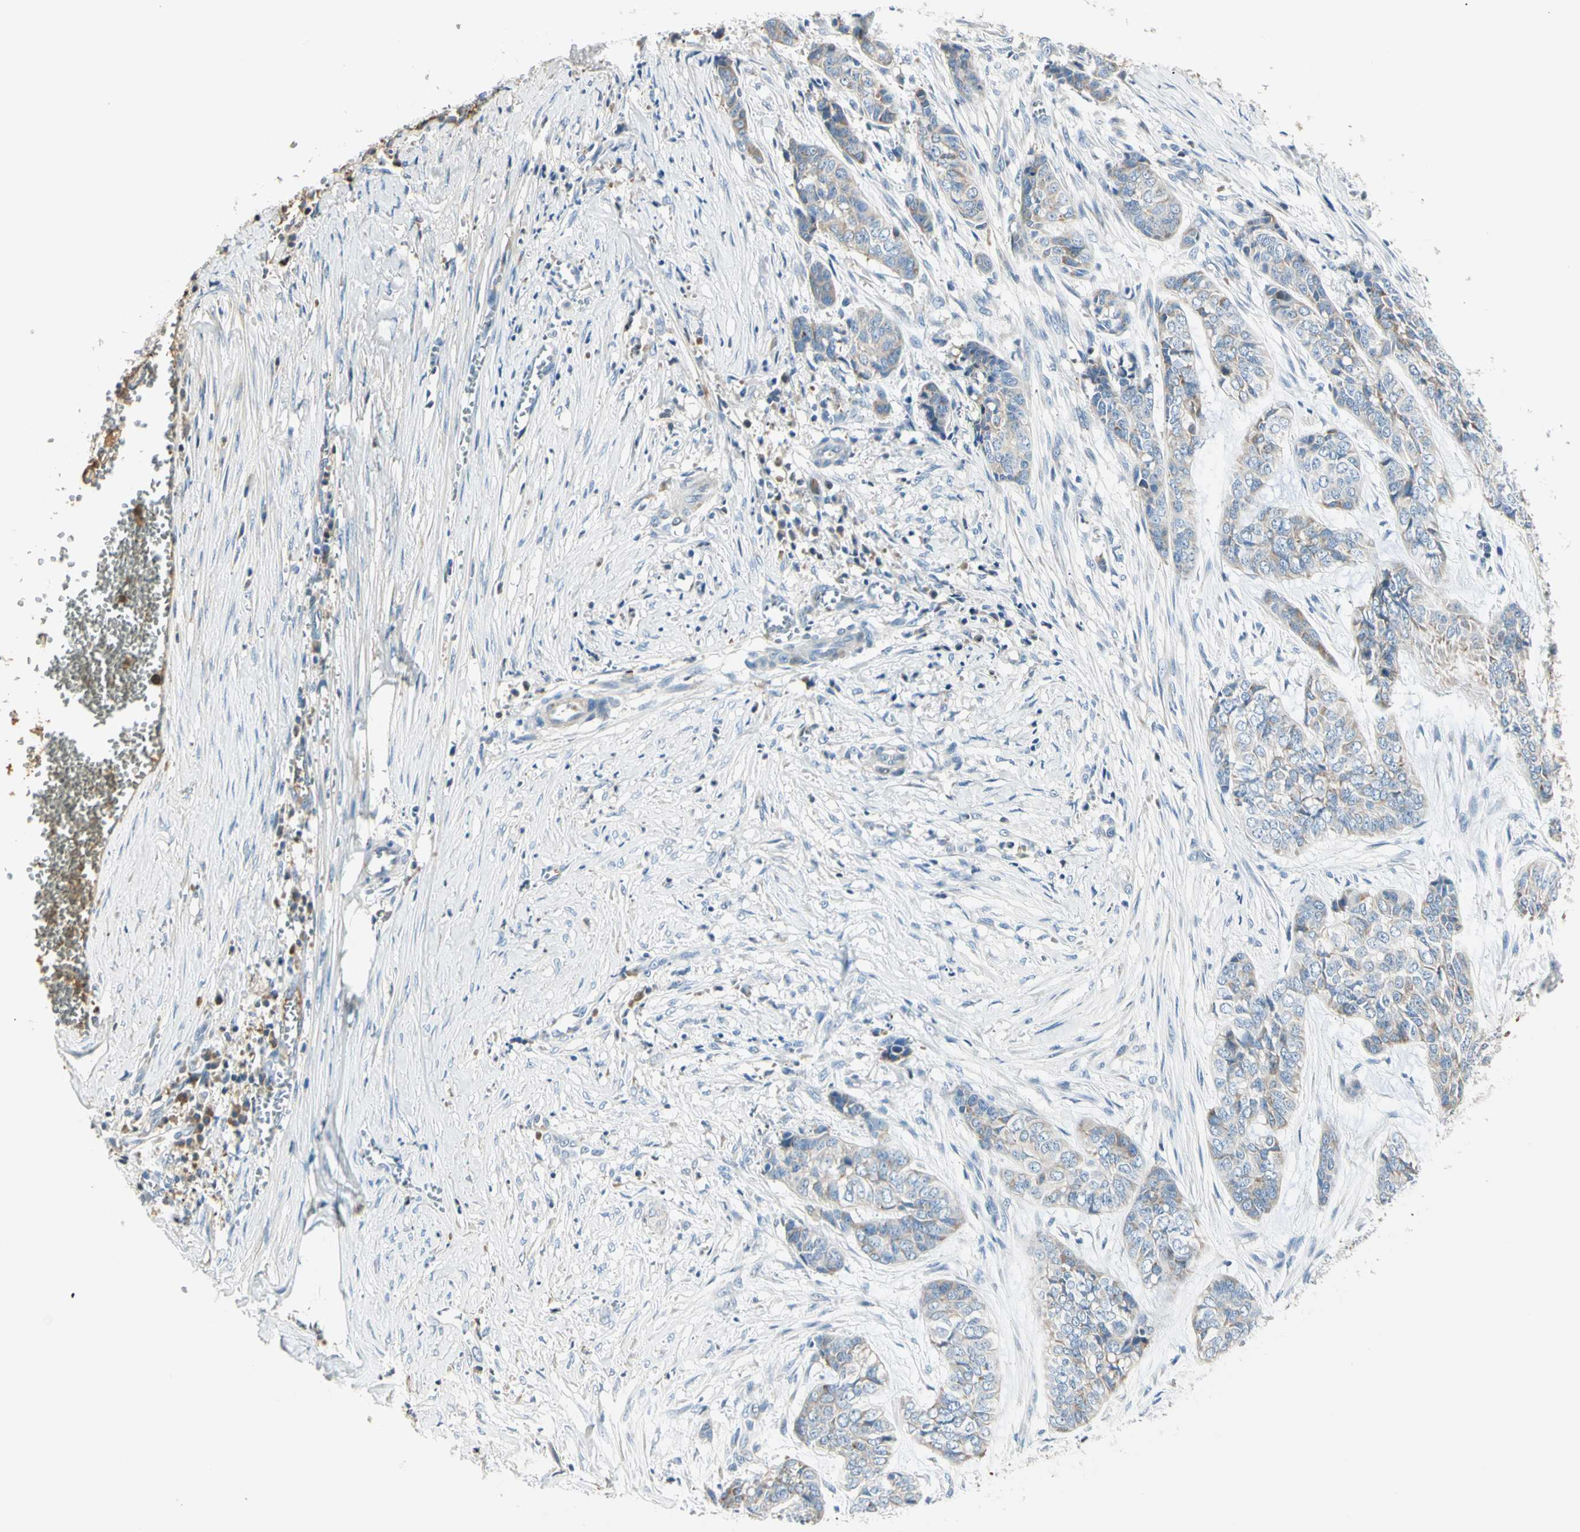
{"staining": {"intensity": "weak", "quantity": ">75%", "location": "cytoplasmic/membranous"}, "tissue": "skin cancer", "cell_type": "Tumor cells", "image_type": "cancer", "snomed": [{"axis": "morphology", "description": "Basal cell carcinoma"}, {"axis": "topography", "description": "Skin"}], "caption": "Approximately >75% of tumor cells in human basal cell carcinoma (skin) demonstrate weak cytoplasmic/membranous protein staining as visualized by brown immunohistochemical staining.", "gene": "LAMB3", "patient": {"sex": "female", "age": 64}}